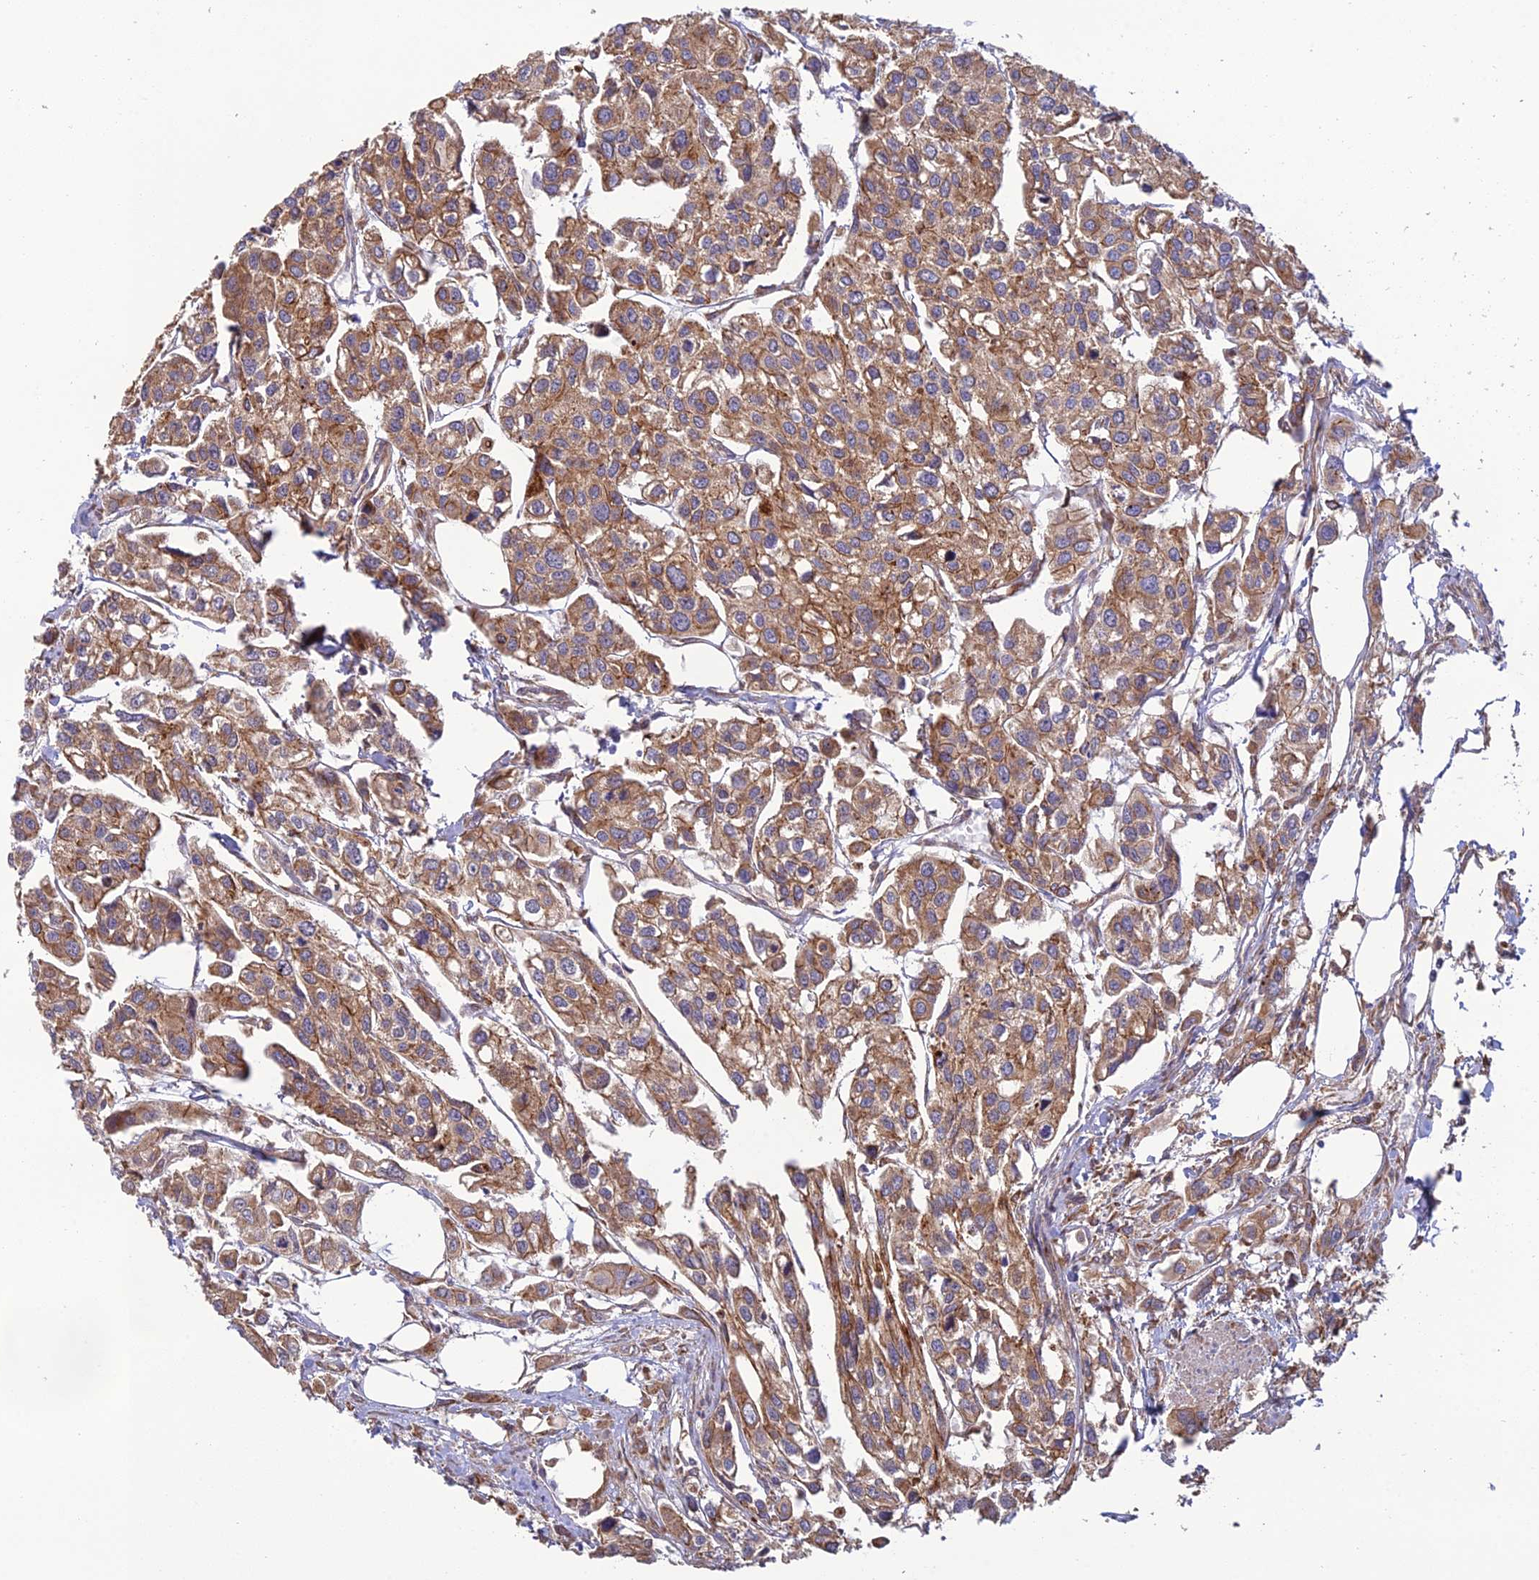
{"staining": {"intensity": "moderate", "quantity": ">75%", "location": "cytoplasmic/membranous"}, "tissue": "urothelial cancer", "cell_type": "Tumor cells", "image_type": "cancer", "snomed": [{"axis": "morphology", "description": "Urothelial carcinoma, High grade"}, {"axis": "topography", "description": "Urinary bladder"}], "caption": "Immunohistochemistry (DAB) staining of human urothelial cancer reveals moderate cytoplasmic/membranous protein expression in approximately >75% of tumor cells.", "gene": "MRNIP", "patient": {"sex": "male", "age": 67}}